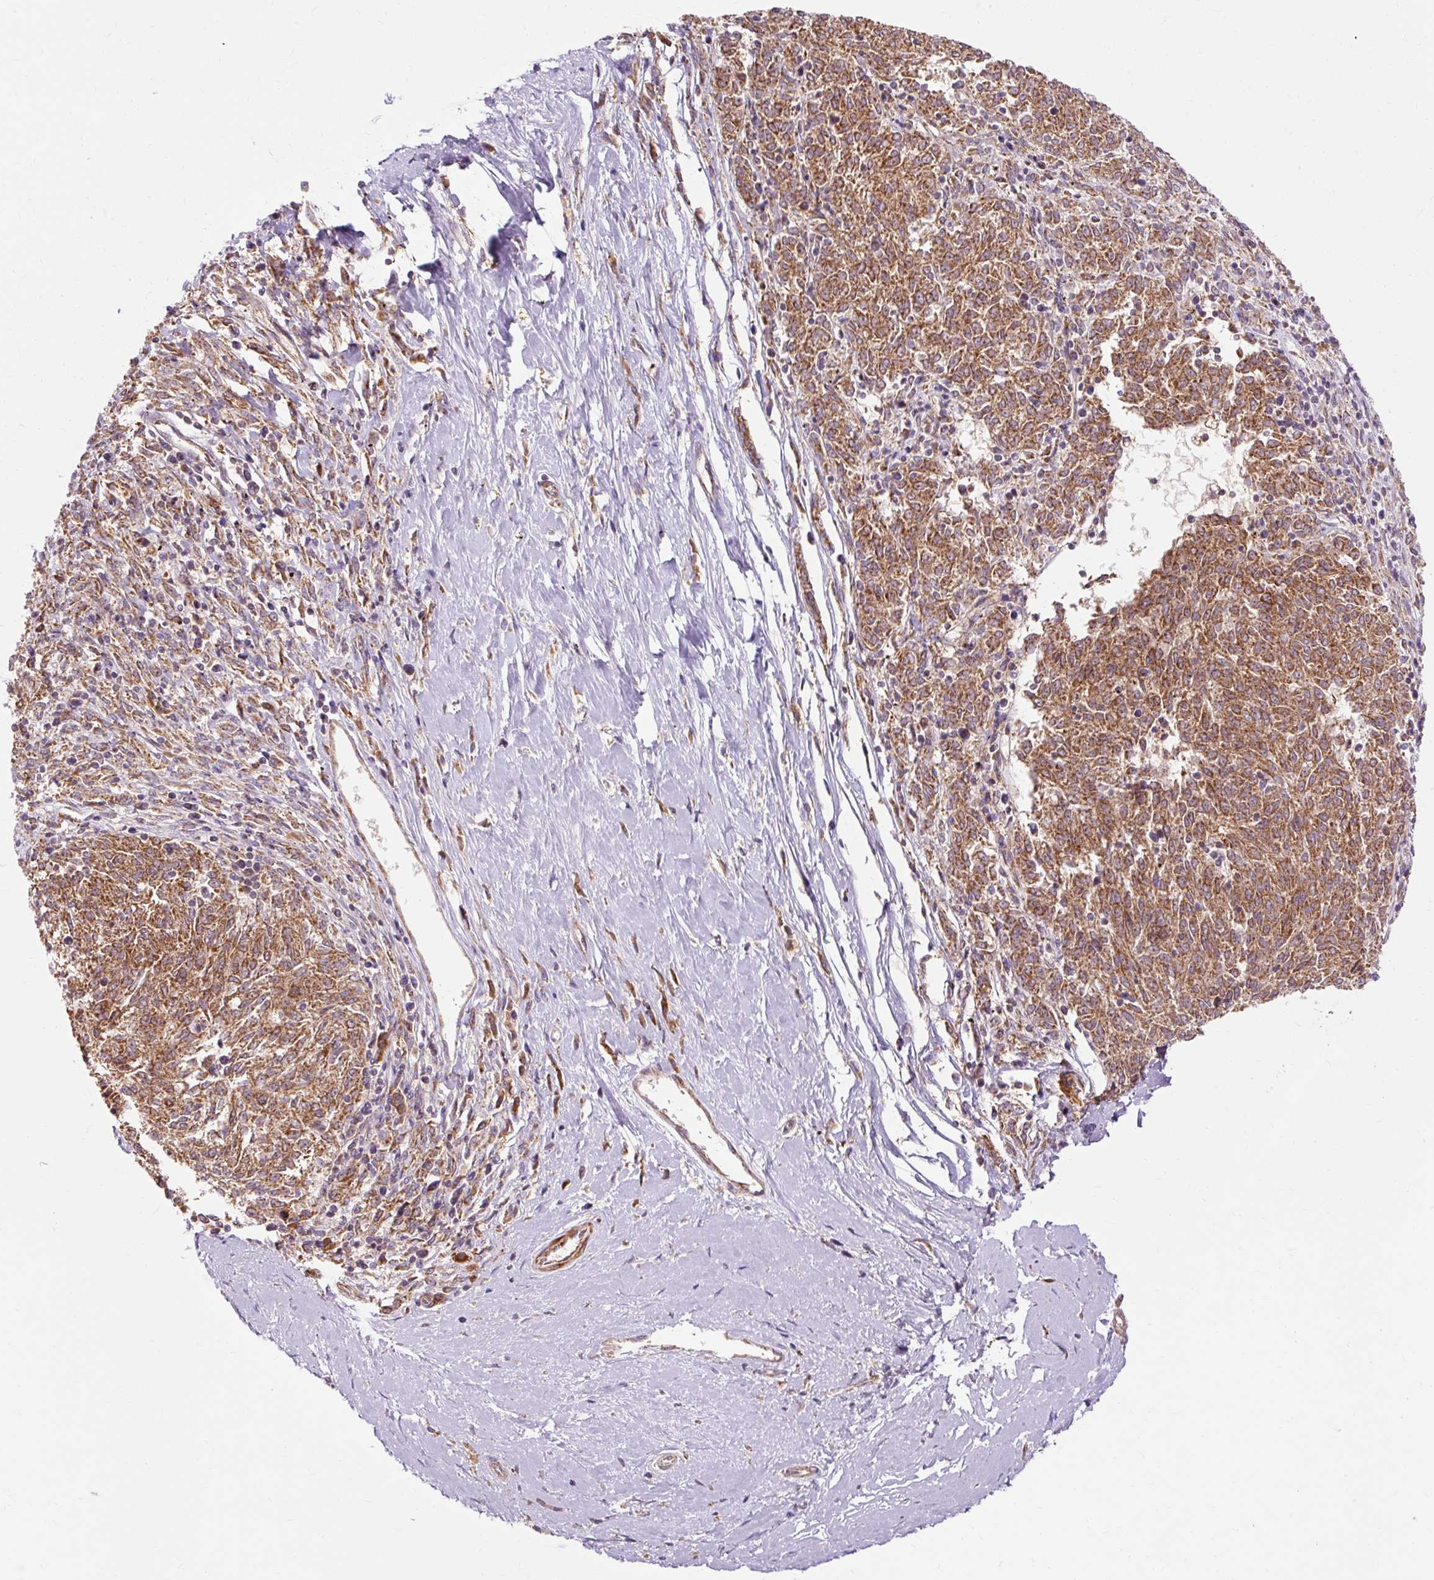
{"staining": {"intensity": "strong", "quantity": ">75%", "location": "cytoplasmic/membranous"}, "tissue": "melanoma", "cell_type": "Tumor cells", "image_type": "cancer", "snomed": [{"axis": "morphology", "description": "Malignant melanoma, NOS"}, {"axis": "topography", "description": "Skin"}], "caption": "The micrograph exhibits staining of melanoma, revealing strong cytoplasmic/membranous protein positivity (brown color) within tumor cells.", "gene": "RIPOR3", "patient": {"sex": "female", "age": 72}}